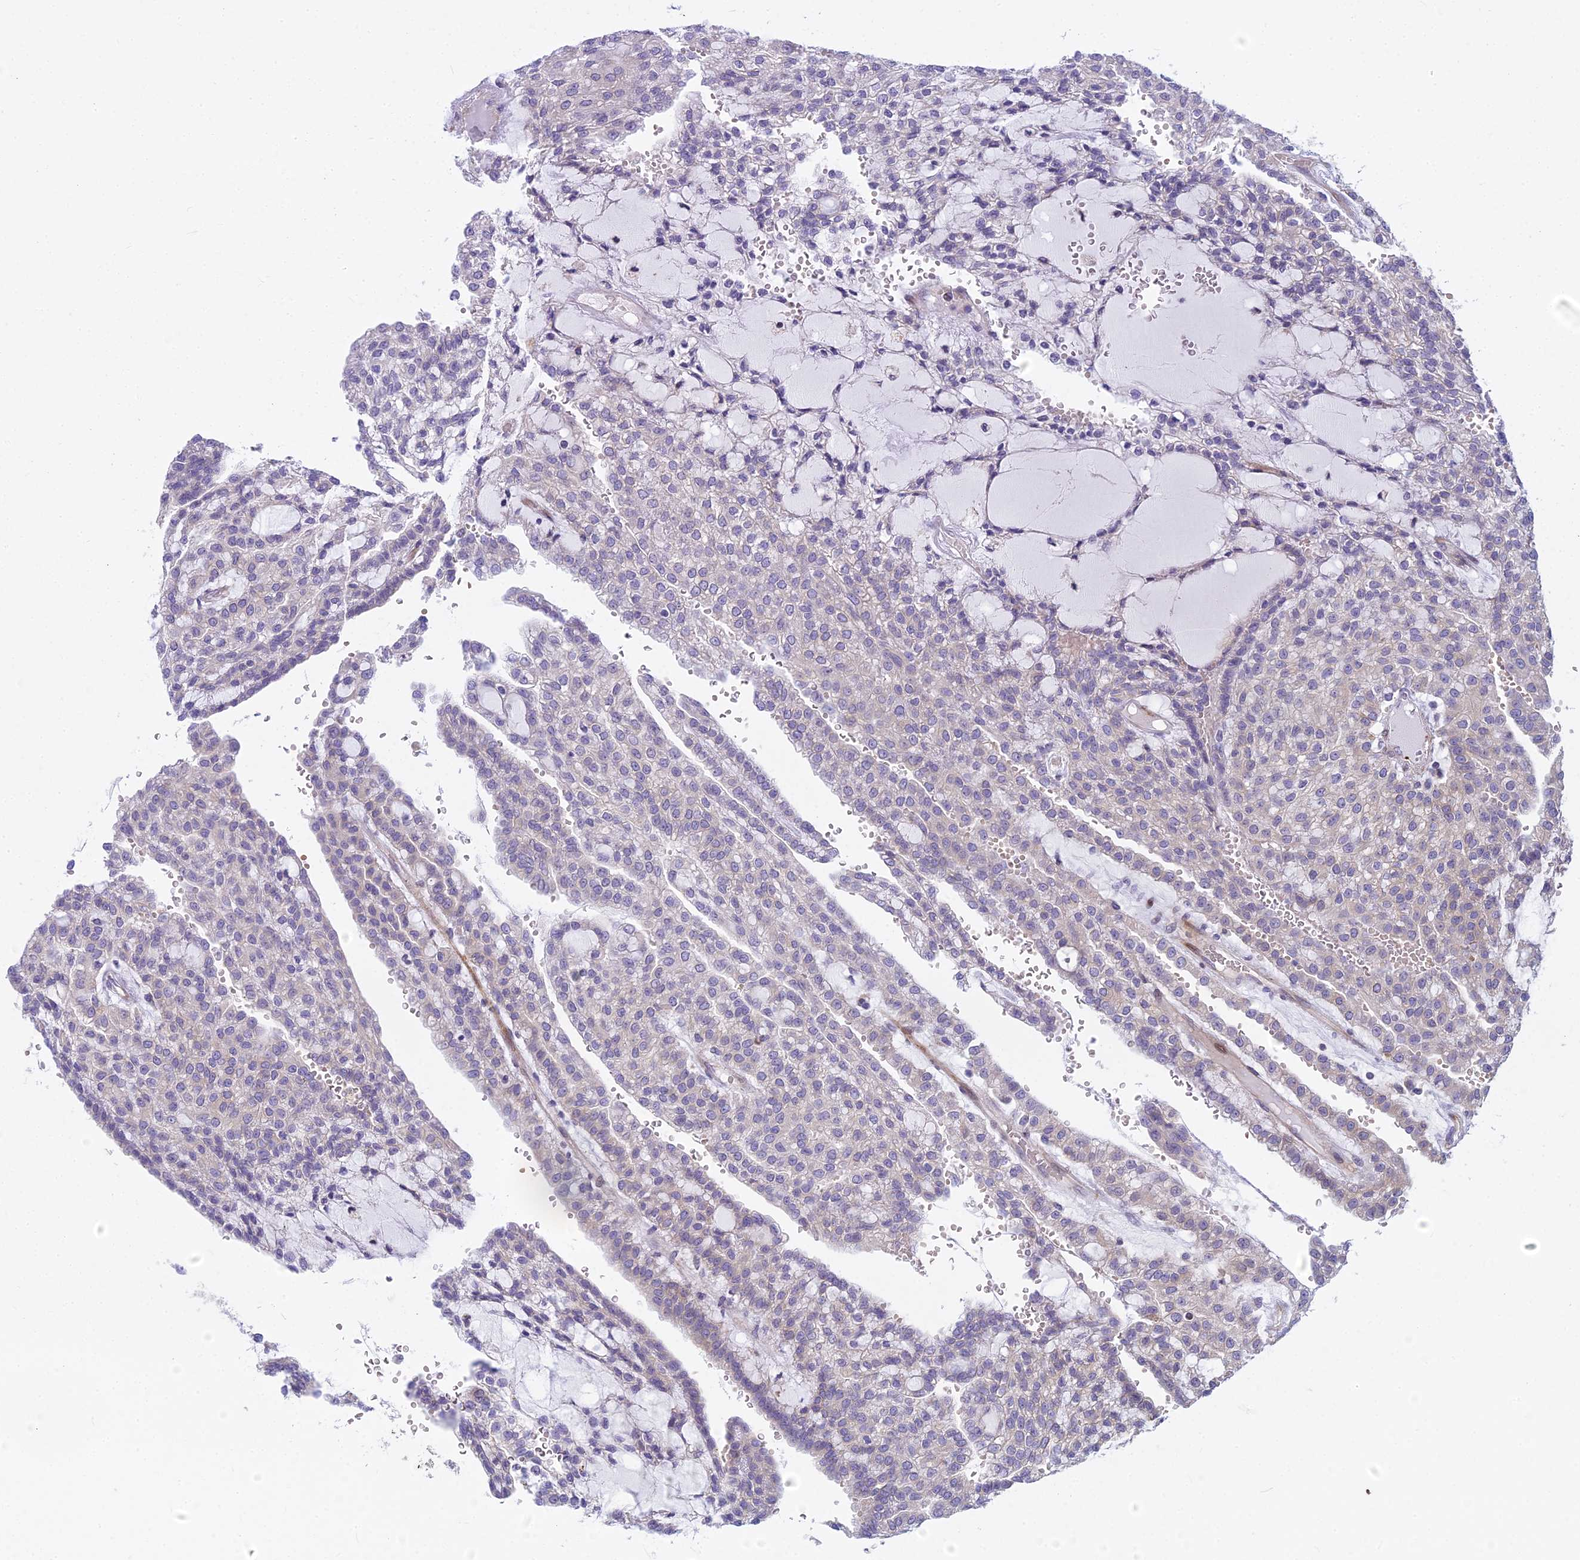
{"staining": {"intensity": "negative", "quantity": "none", "location": "none"}, "tissue": "renal cancer", "cell_type": "Tumor cells", "image_type": "cancer", "snomed": [{"axis": "morphology", "description": "Adenocarcinoma, NOS"}, {"axis": "topography", "description": "Kidney"}], "caption": "Adenocarcinoma (renal) was stained to show a protein in brown. There is no significant positivity in tumor cells.", "gene": "PCDHB14", "patient": {"sex": "male", "age": 63}}